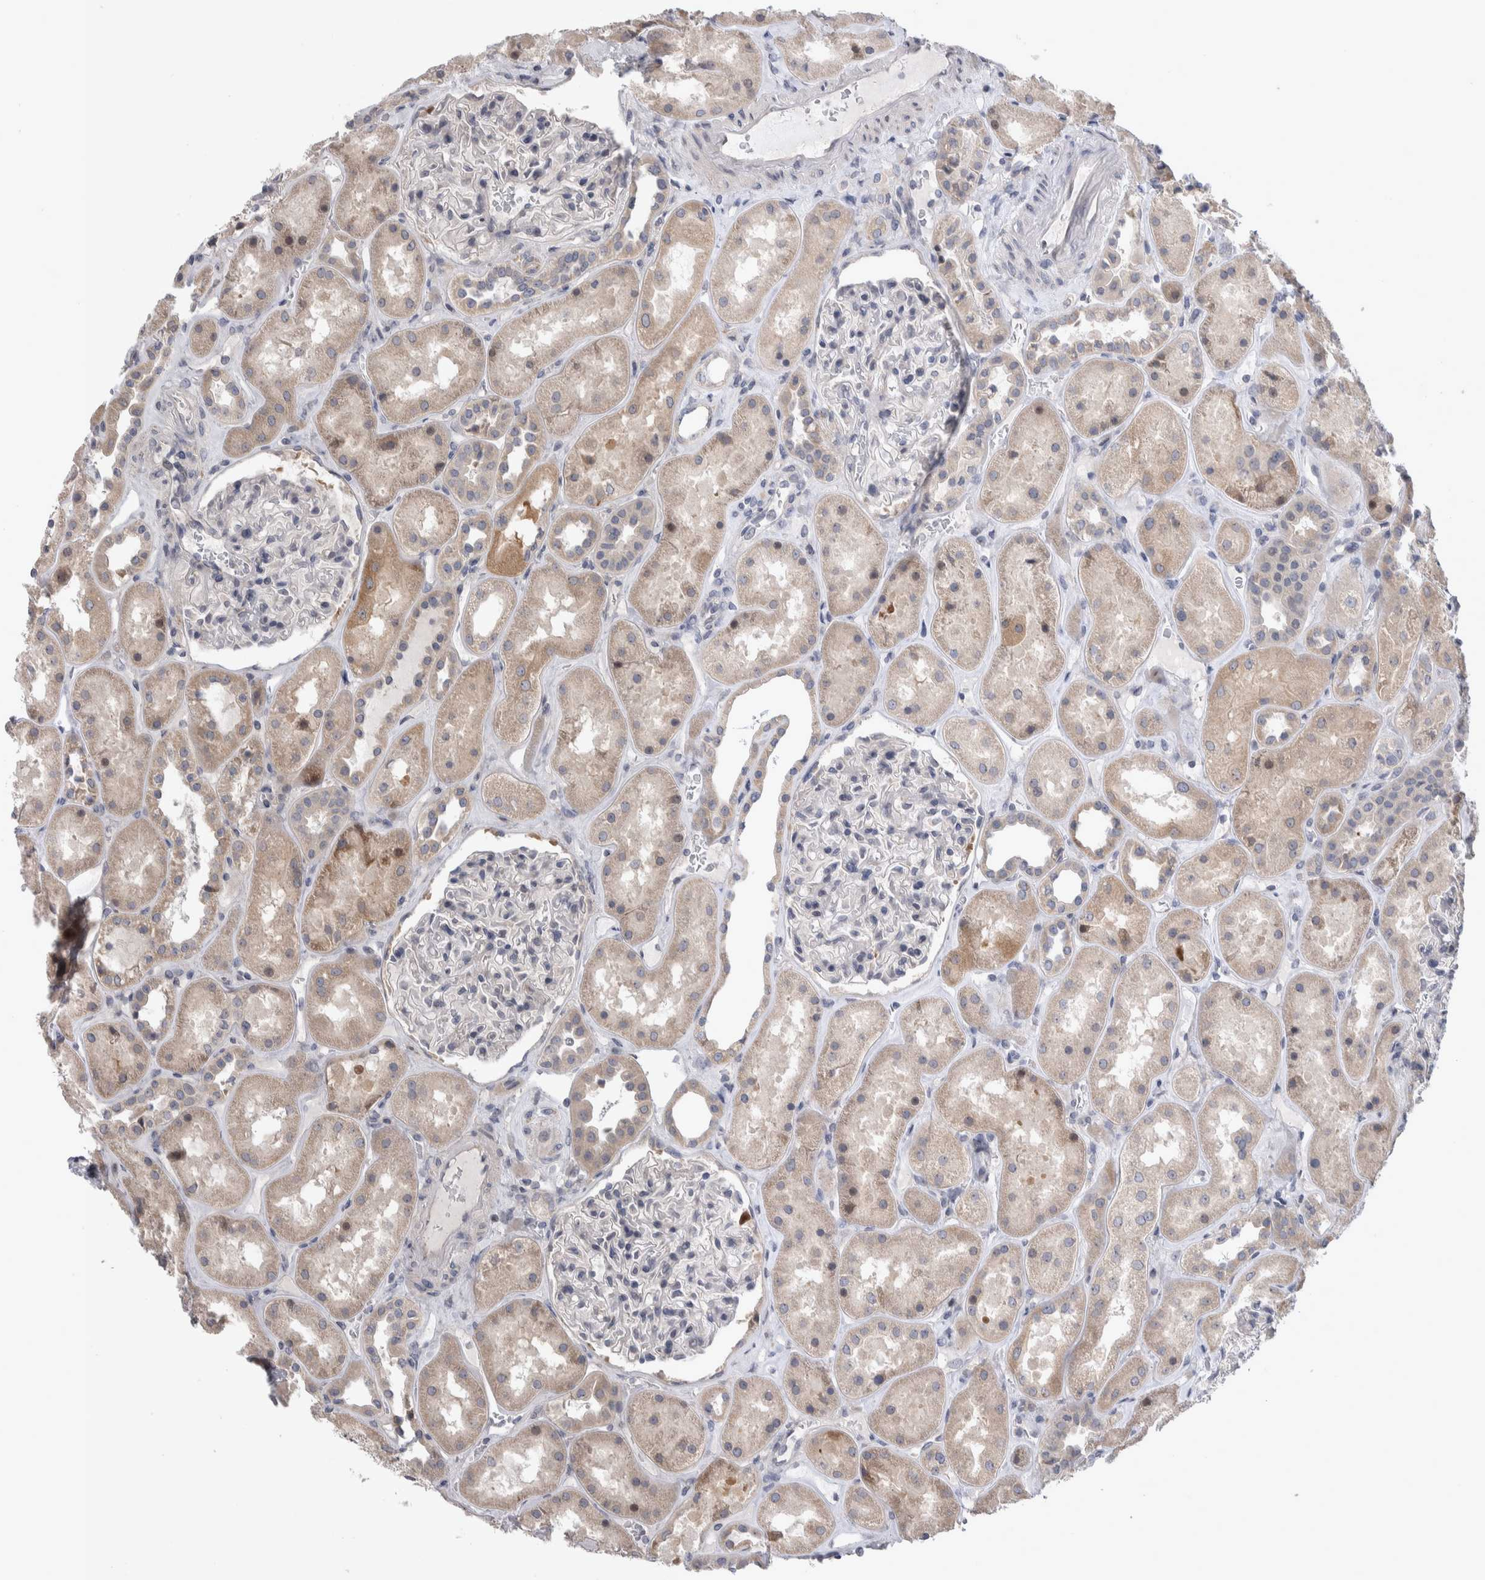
{"staining": {"intensity": "negative", "quantity": "none", "location": "none"}, "tissue": "kidney", "cell_type": "Cells in glomeruli", "image_type": "normal", "snomed": [{"axis": "morphology", "description": "Normal tissue, NOS"}, {"axis": "topography", "description": "Kidney"}], "caption": "DAB immunohistochemical staining of unremarkable human kidney shows no significant staining in cells in glomeruli. Nuclei are stained in blue.", "gene": "IBTK", "patient": {"sex": "male", "age": 70}}